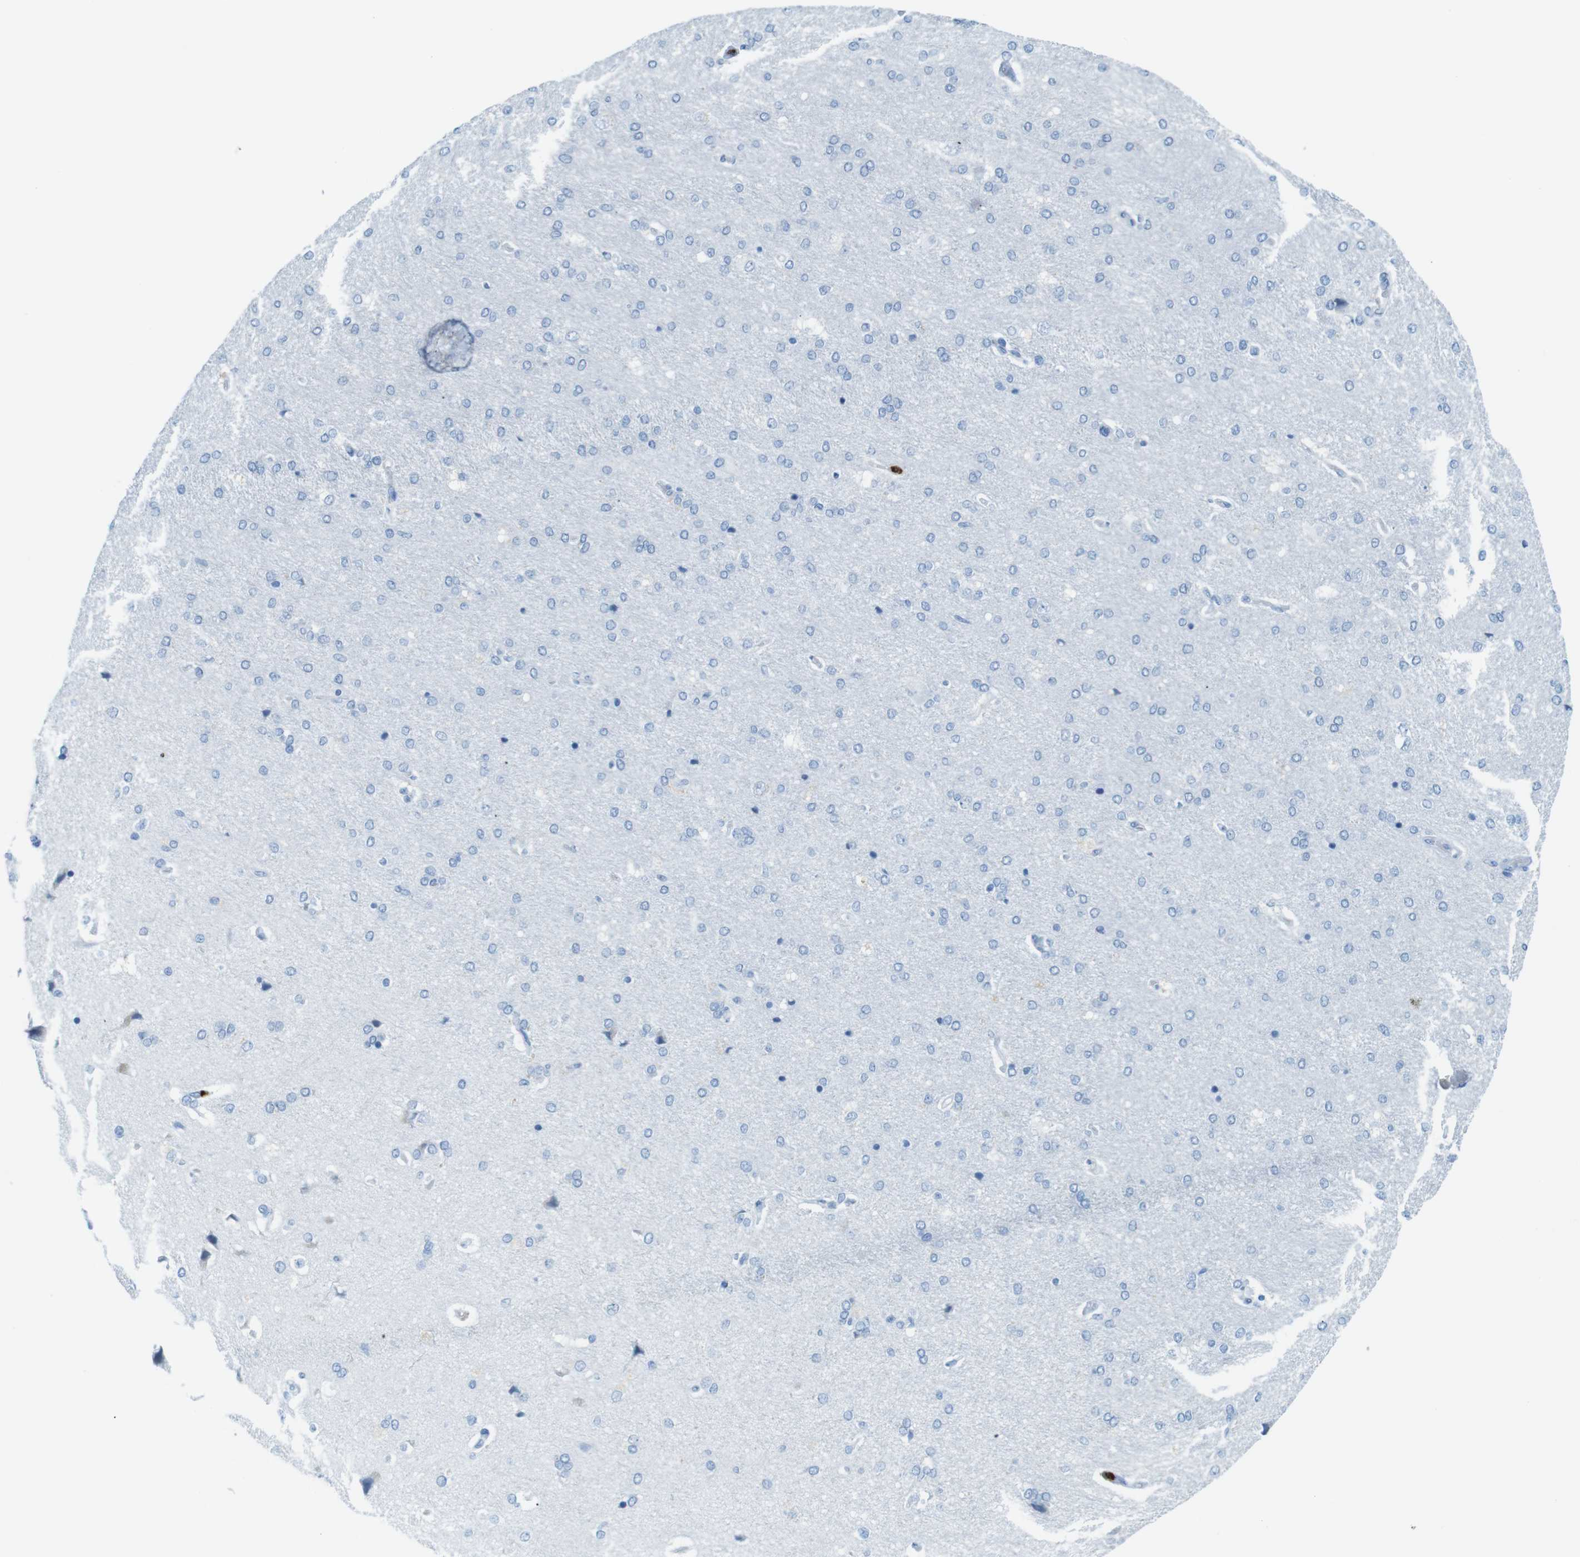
{"staining": {"intensity": "negative", "quantity": "none", "location": "none"}, "tissue": "cerebral cortex", "cell_type": "Endothelial cells", "image_type": "normal", "snomed": [{"axis": "morphology", "description": "Normal tissue, NOS"}, {"axis": "topography", "description": "Cerebral cortex"}], "caption": "Micrograph shows no protein staining in endothelial cells of normal cerebral cortex. (DAB immunohistochemistry (IHC), high magnification).", "gene": "MCEMP1", "patient": {"sex": "male", "age": 62}}